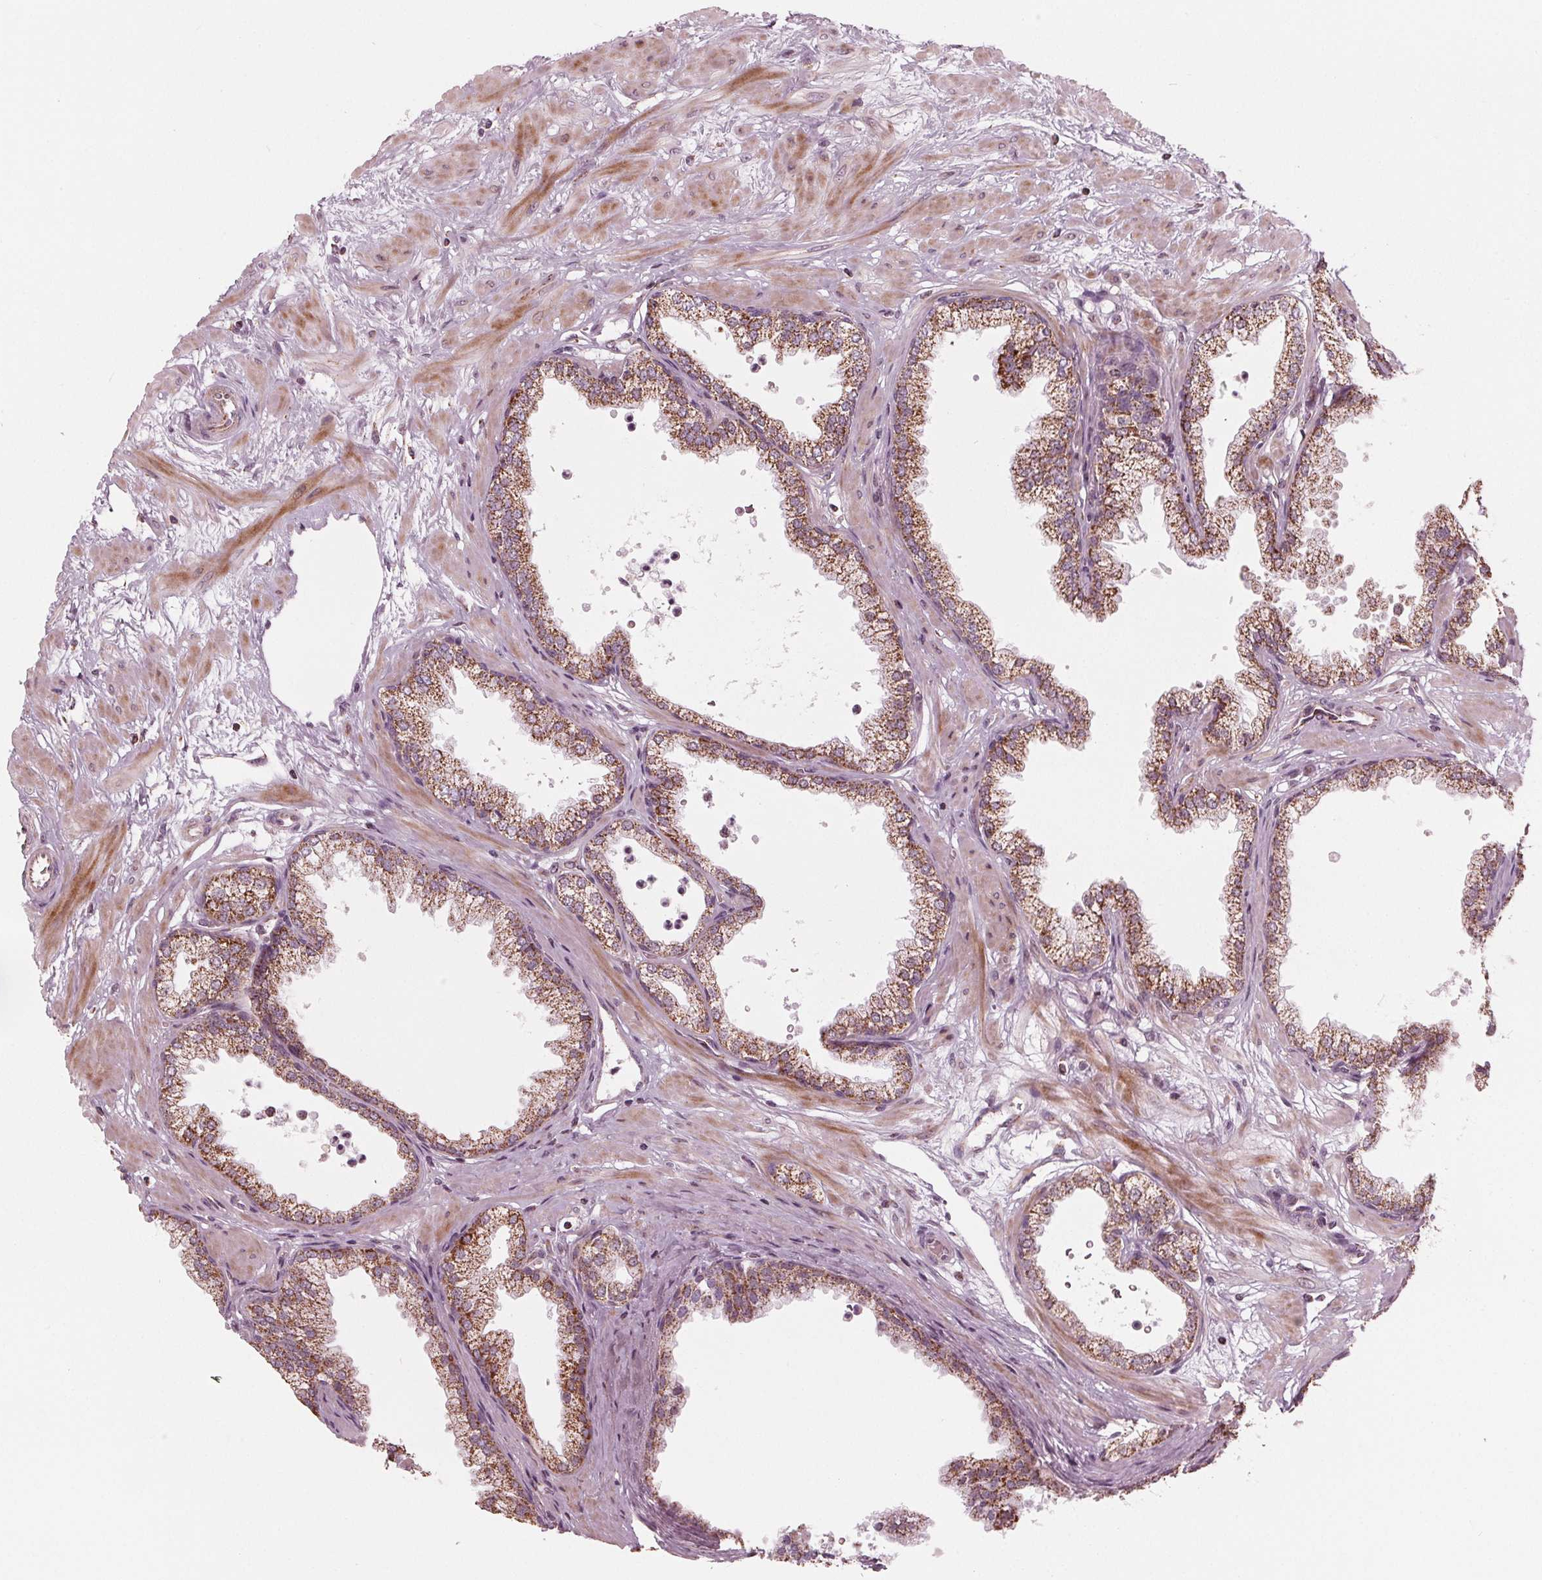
{"staining": {"intensity": "moderate", "quantity": "25%-75%", "location": "cytoplasmic/membranous"}, "tissue": "prostate", "cell_type": "Glandular cells", "image_type": "normal", "snomed": [{"axis": "morphology", "description": "Normal tissue, NOS"}, {"axis": "topography", "description": "Prostate"}], "caption": "IHC (DAB (3,3'-diaminobenzidine)) staining of unremarkable prostate shows moderate cytoplasmic/membranous protein positivity in about 25%-75% of glandular cells. The protein of interest is shown in brown color, while the nuclei are stained blue.", "gene": "DCAF4L2", "patient": {"sex": "male", "age": 37}}